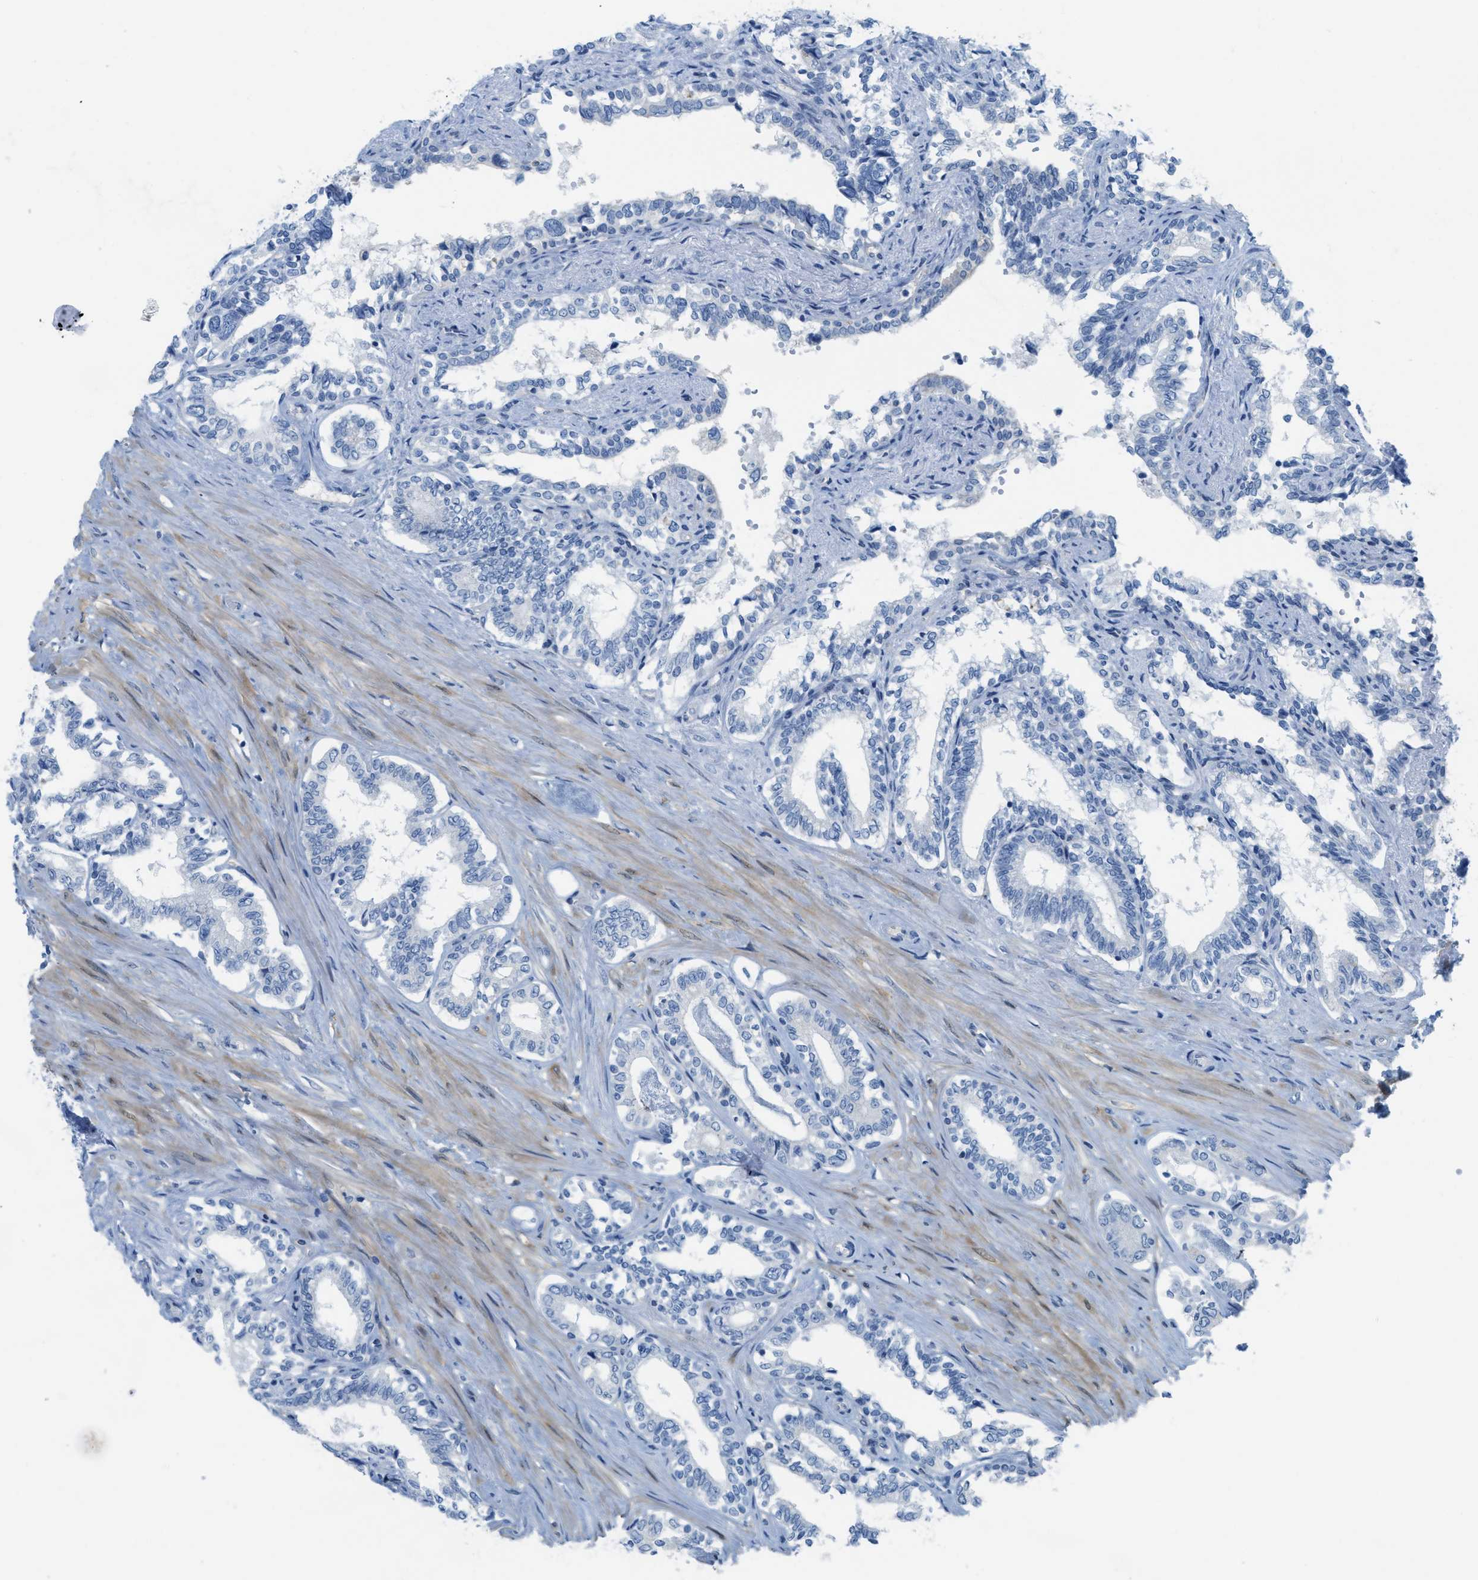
{"staining": {"intensity": "negative", "quantity": "none", "location": "none"}, "tissue": "seminal vesicle", "cell_type": "Glandular cells", "image_type": "normal", "snomed": [{"axis": "morphology", "description": "Normal tissue, NOS"}, {"axis": "morphology", "description": "Adenocarcinoma, High grade"}, {"axis": "topography", "description": "Prostate"}, {"axis": "topography", "description": "Seminal veicle"}], "caption": "The IHC micrograph has no significant staining in glandular cells of seminal vesicle.", "gene": "ASGR1", "patient": {"sex": "male", "age": 55}}